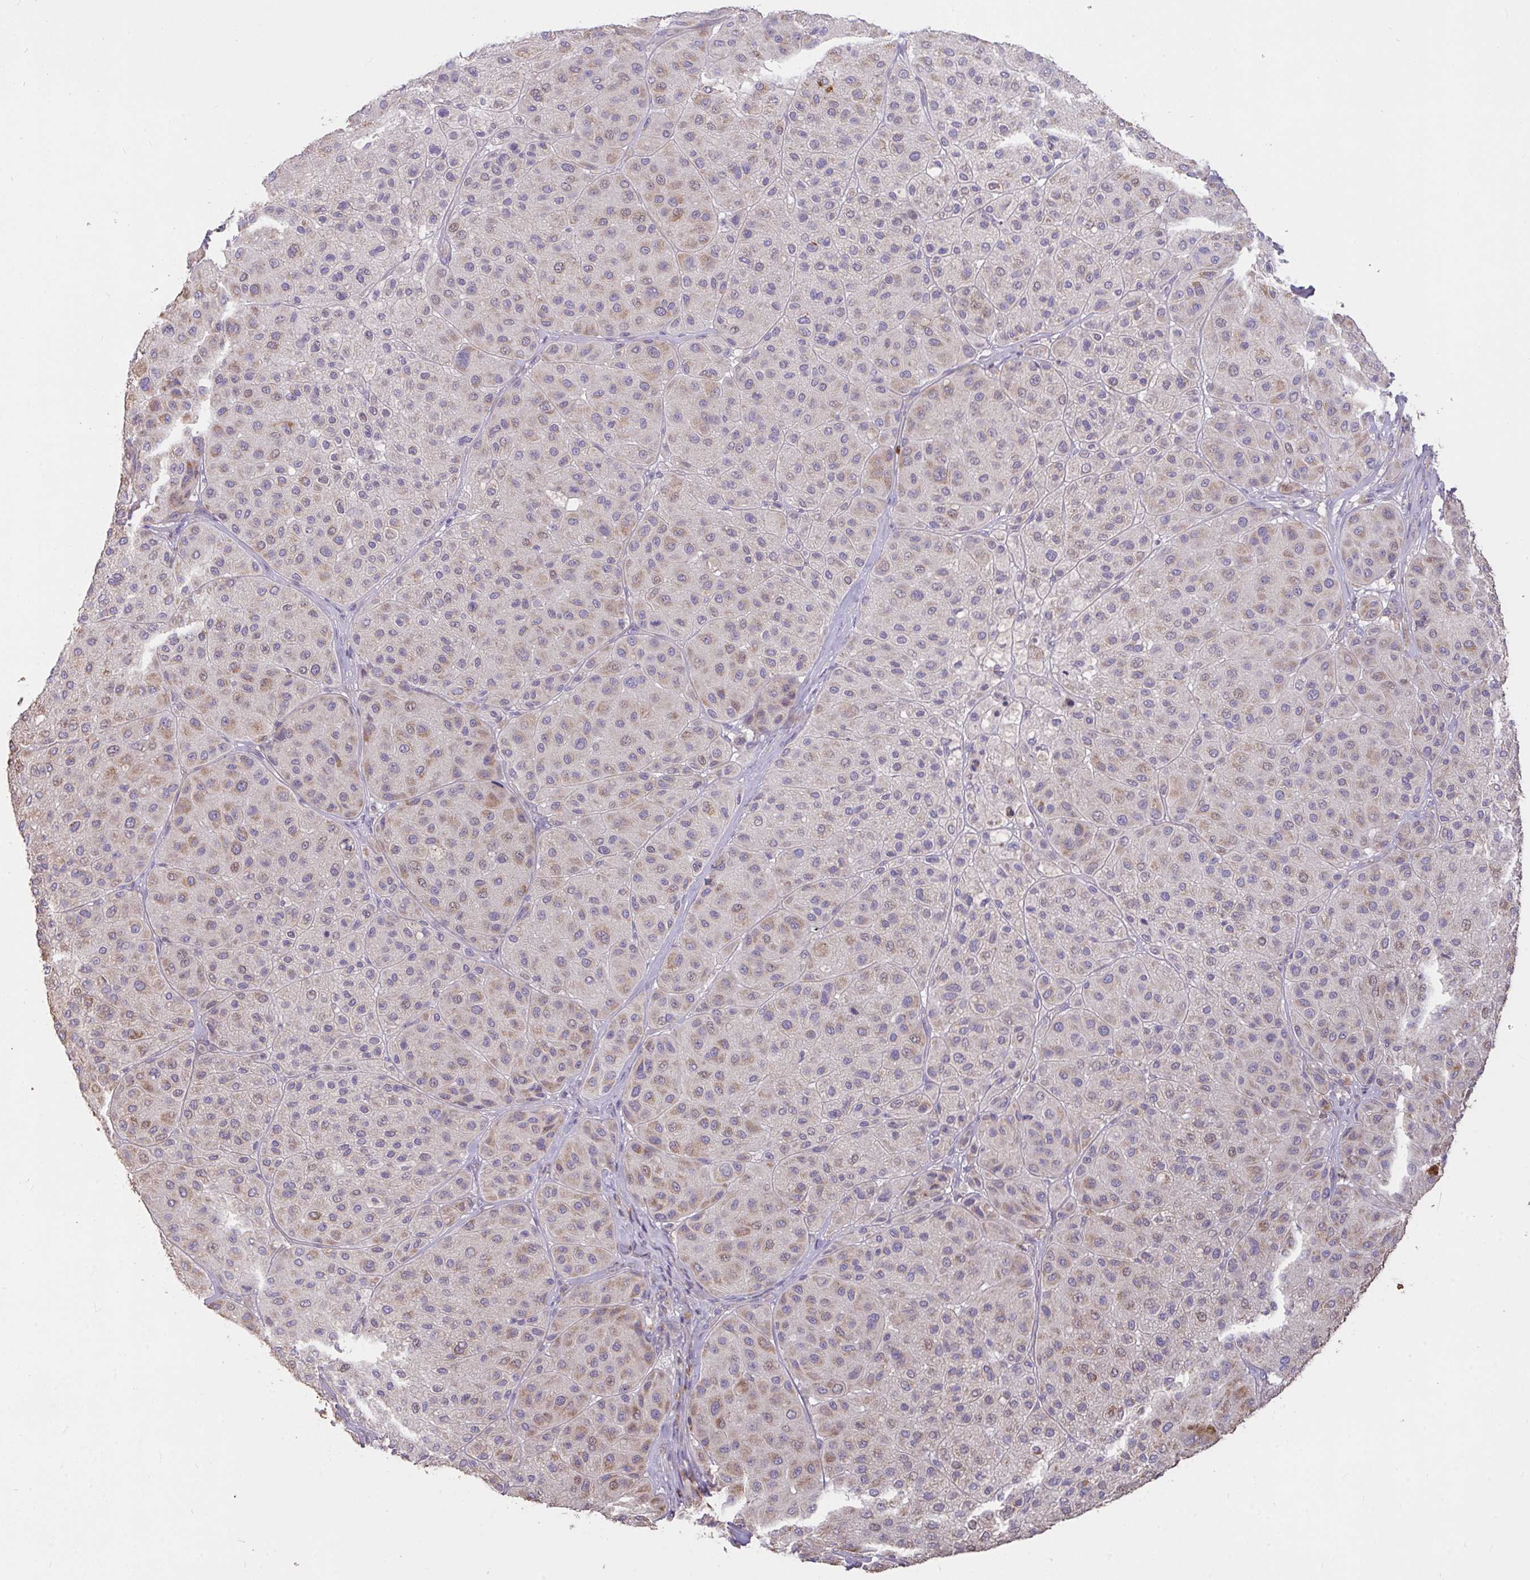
{"staining": {"intensity": "weak", "quantity": "25%-75%", "location": "cytoplasmic/membranous"}, "tissue": "melanoma", "cell_type": "Tumor cells", "image_type": "cancer", "snomed": [{"axis": "morphology", "description": "Malignant melanoma, Metastatic site"}, {"axis": "topography", "description": "Smooth muscle"}], "caption": "This photomicrograph reveals IHC staining of melanoma, with low weak cytoplasmic/membranous staining in about 25%-75% of tumor cells.", "gene": "FCER1A", "patient": {"sex": "male", "age": 41}}